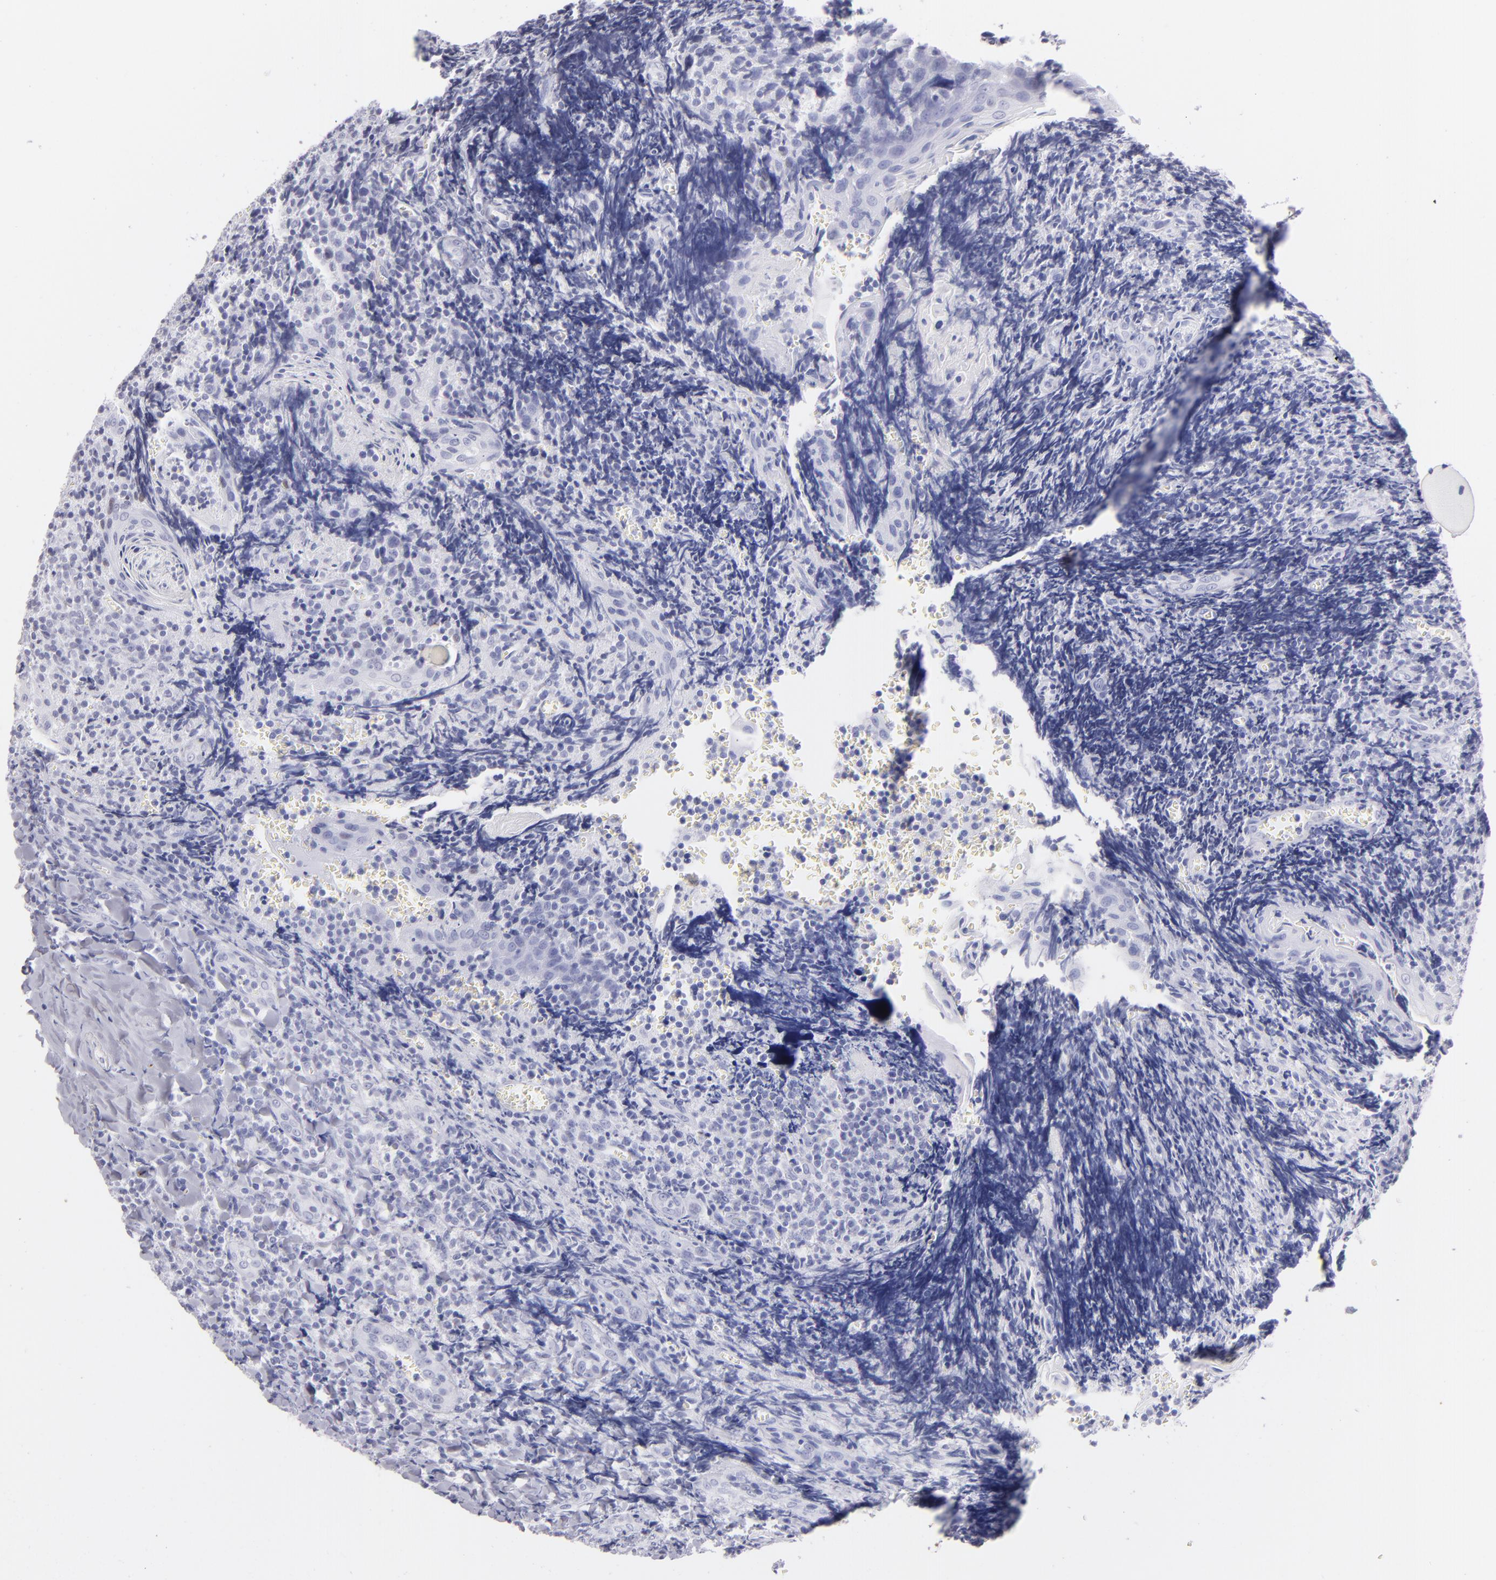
{"staining": {"intensity": "negative", "quantity": "none", "location": "none"}, "tissue": "tonsil", "cell_type": "Germinal center cells", "image_type": "normal", "snomed": [{"axis": "morphology", "description": "Normal tissue, NOS"}, {"axis": "topography", "description": "Tonsil"}], "caption": "DAB (3,3'-diaminobenzidine) immunohistochemical staining of benign human tonsil demonstrates no significant staining in germinal center cells. The staining was performed using DAB to visualize the protein expression in brown, while the nuclei were stained in blue with hematoxylin (Magnification: 20x).", "gene": "PRPH", "patient": {"sex": "male", "age": 20}}